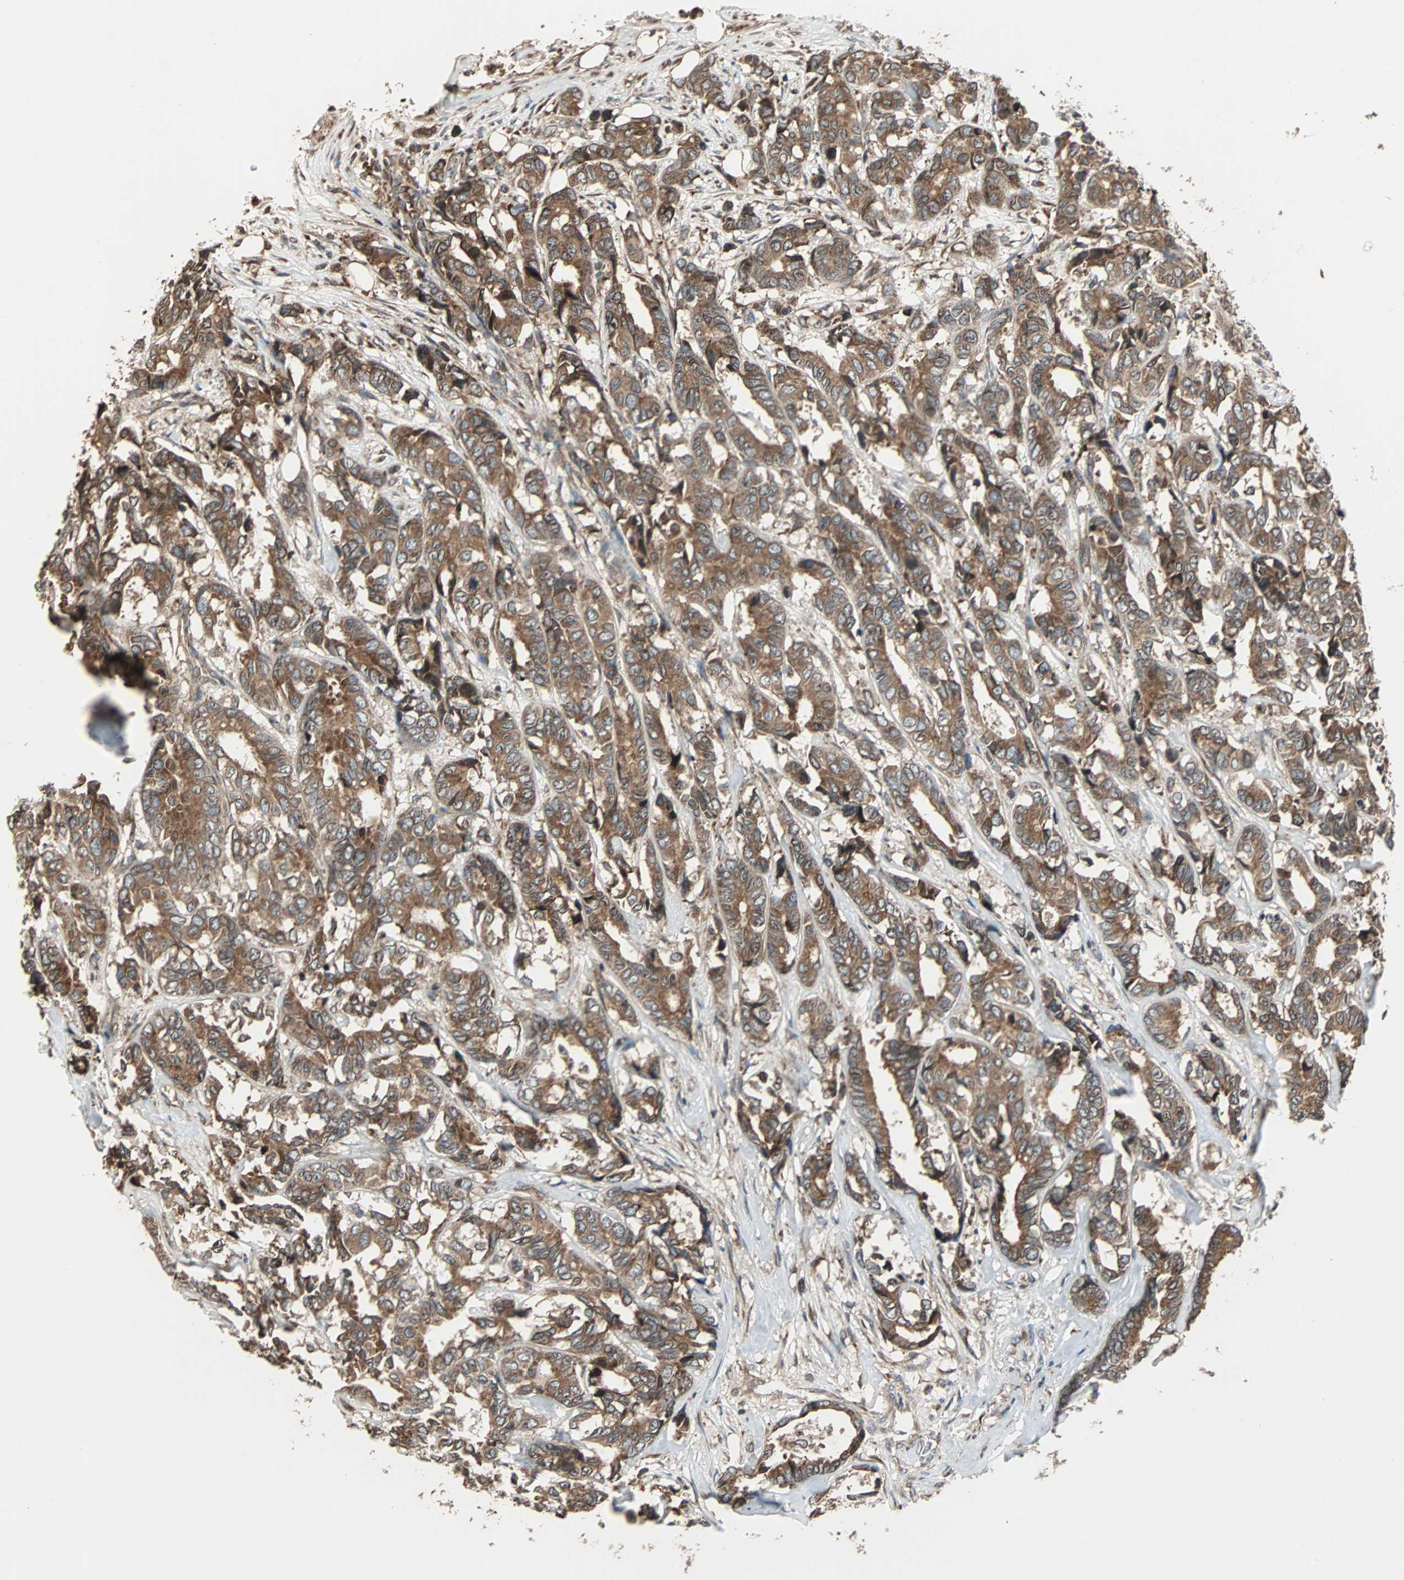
{"staining": {"intensity": "strong", "quantity": ">75%", "location": "cytoplasmic/membranous"}, "tissue": "breast cancer", "cell_type": "Tumor cells", "image_type": "cancer", "snomed": [{"axis": "morphology", "description": "Duct carcinoma"}, {"axis": "topography", "description": "Breast"}], "caption": "Brown immunohistochemical staining in human breast infiltrating ductal carcinoma demonstrates strong cytoplasmic/membranous staining in about >75% of tumor cells.", "gene": "RAB7A", "patient": {"sex": "female", "age": 87}}